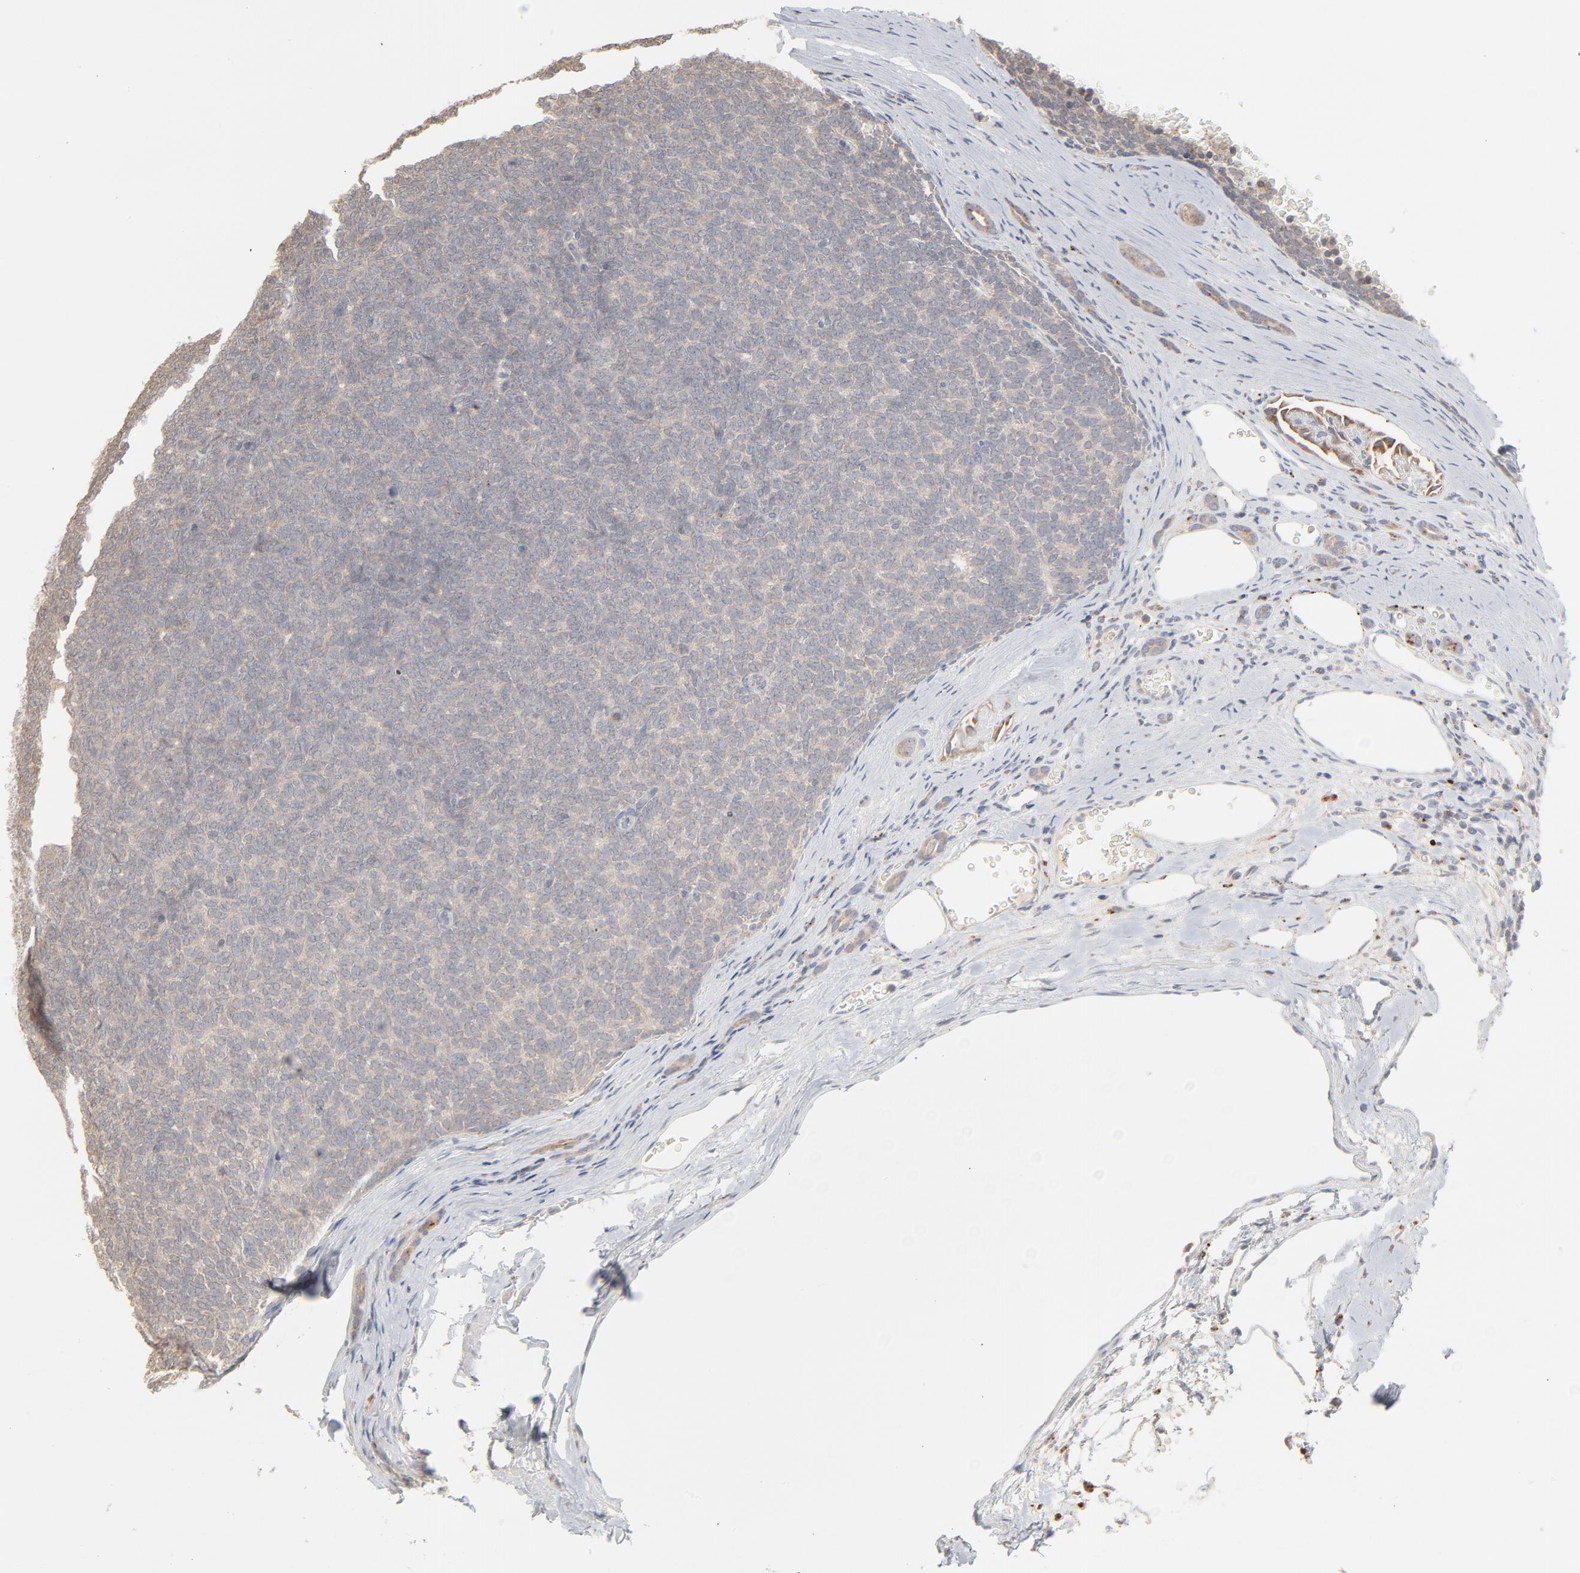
{"staining": {"intensity": "negative", "quantity": "none", "location": "none"}, "tissue": "renal cancer", "cell_type": "Tumor cells", "image_type": "cancer", "snomed": [{"axis": "morphology", "description": "Neoplasm, malignant, NOS"}, {"axis": "topography", "description": "Kidney"}], "caption": "Tumor cells are negative for protein expression in human renal cancer.", "gene": "POMT2", "patient": {"sex": "male", "age": 28}}